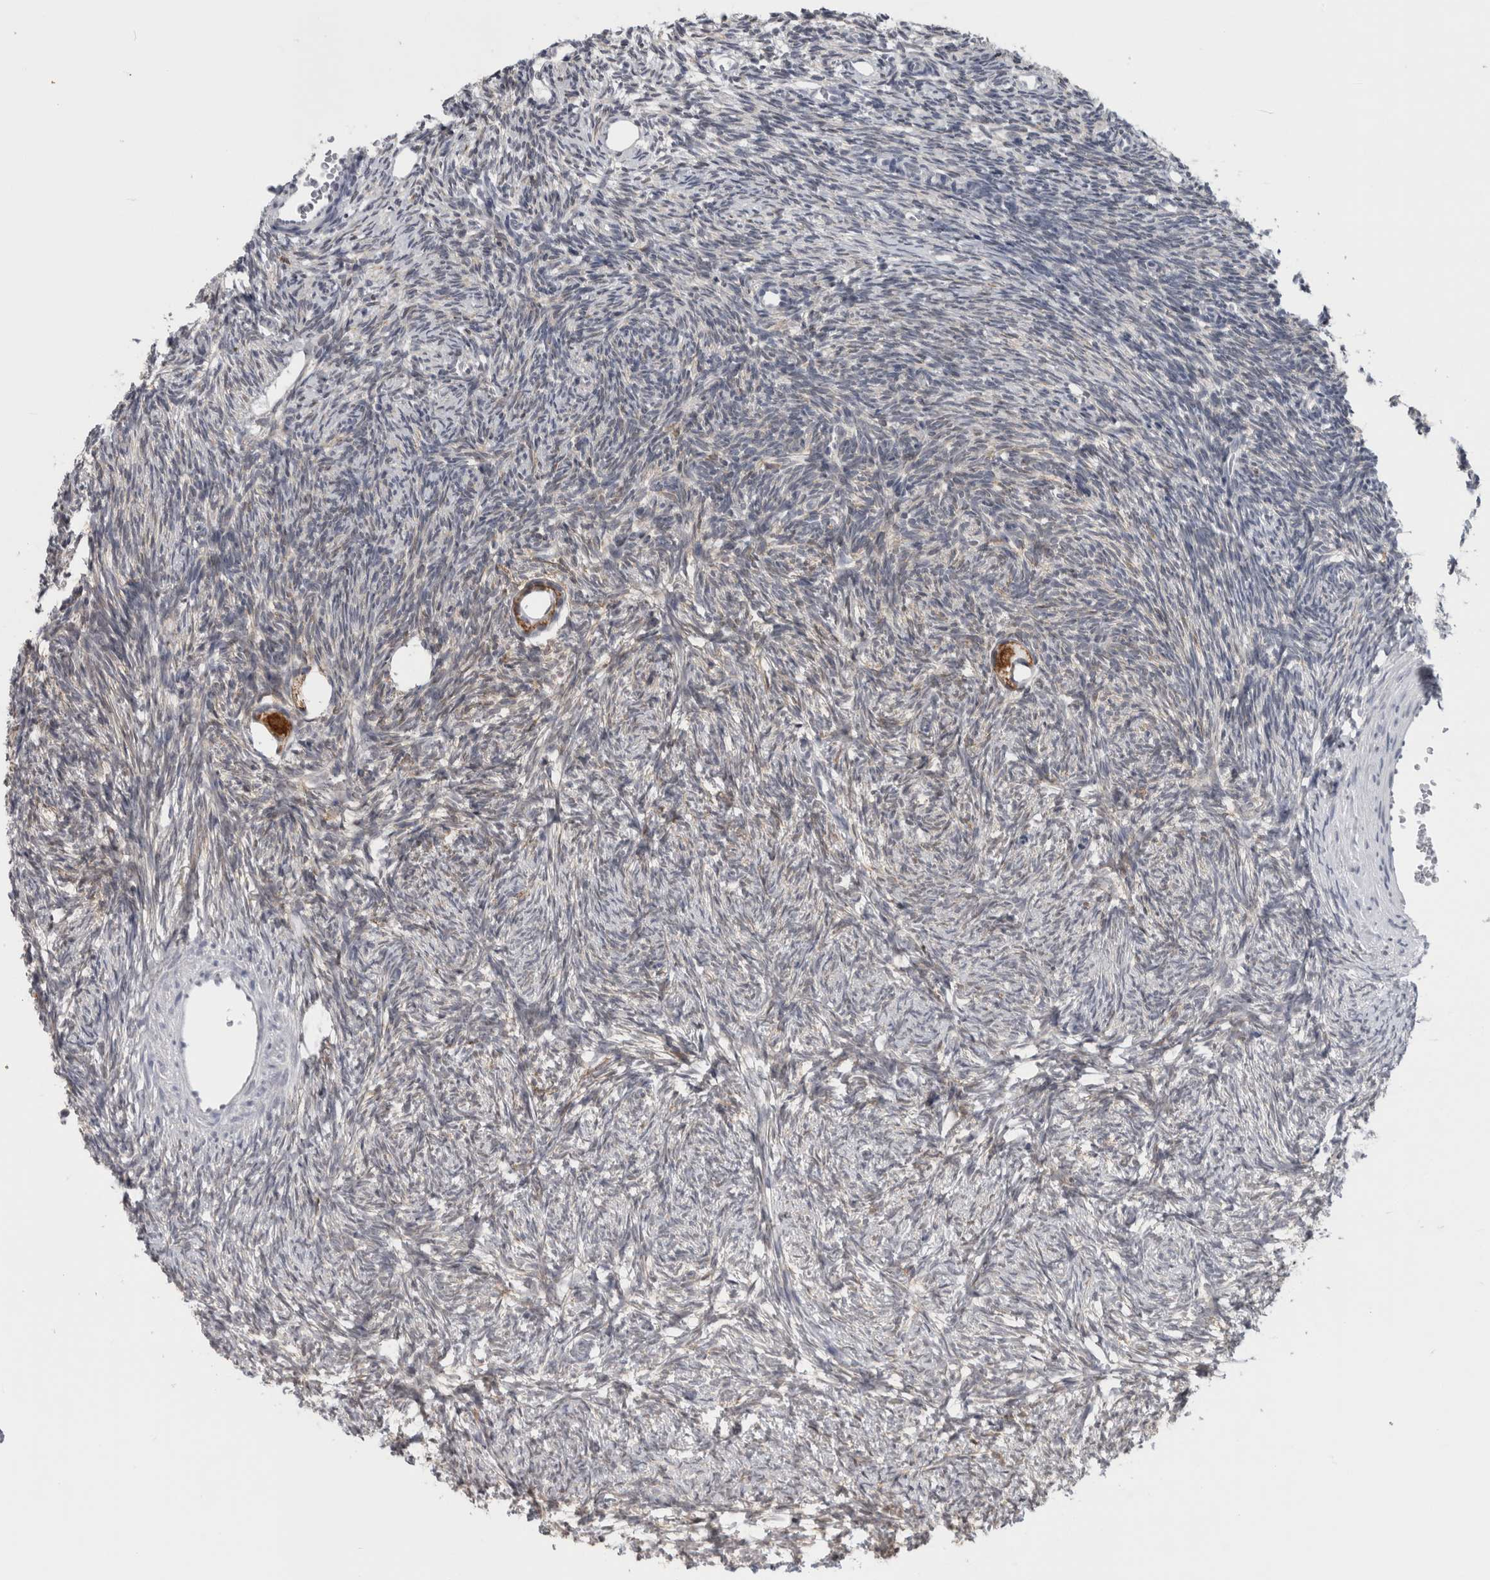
{"staining": {"intensity": "strong", "quantity": ">75%", "location": "cytoplasmic/membranous"}, "tissue": "ovary", "cell_type": "Follicle cells", "image_type": "normal", "snomed": [{"axis": "morphology", "description": "Normal tissue, NOS"}, {"axis": "topography", "description": "Ovary"}], "caption": "This photomicrograph demonstrates immunohistochemistry (IHC) staining of normal ovary, with high strong cytoplasmic/membranous expression in approximately >75% of follicle cells.", "gene": "TMEM242", "patient": {"sex": "female", "age": 34}}